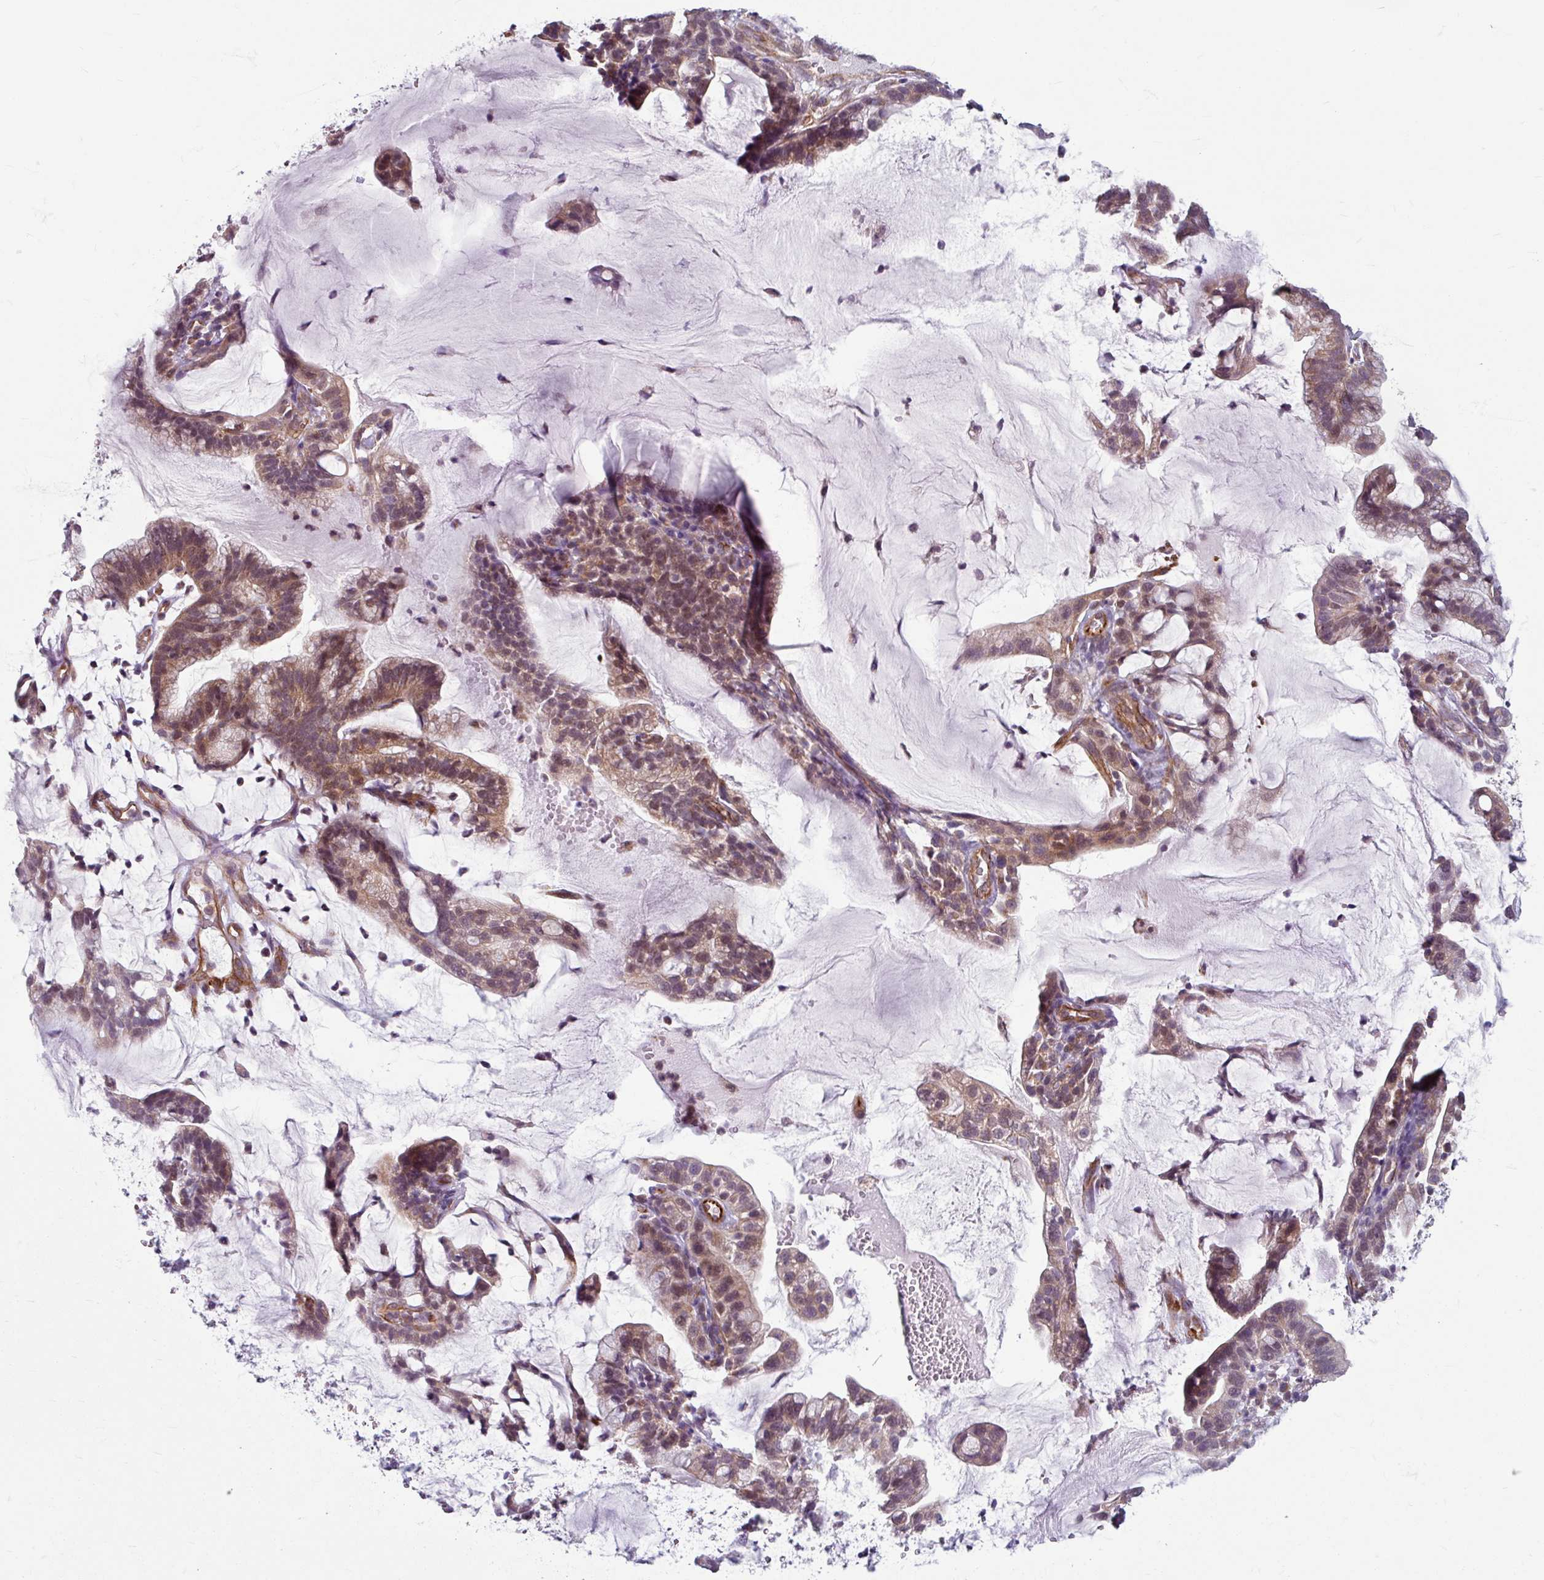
{"staining": {"intensity": "weak", "quantity": "25%-75%", "location": "cytoplasmic/membranous,nuclear"}, "tissue": "cervical cancer", "cell_type": "Tumor cells", "image_type": "cancer", "snomed": [{"axis": "morphology", "description": "Adenocarcinoma, NOS"}, {"axis": "topography", "description": "Cervix"}], "caption": "Adenocarcinoma (cervical) tissue displays weak cytoplasmic/membranous and nuclear expression in about 25%-75% of tumor cells The staining is performed using DAB (3,3'-diaminobenzidine) brown chromogen to label protein expression. The nuclei are counter-stained blue using hematoxylin.", "gene": "DAAM2", "patient": {"sex": "female", "age": 41}}